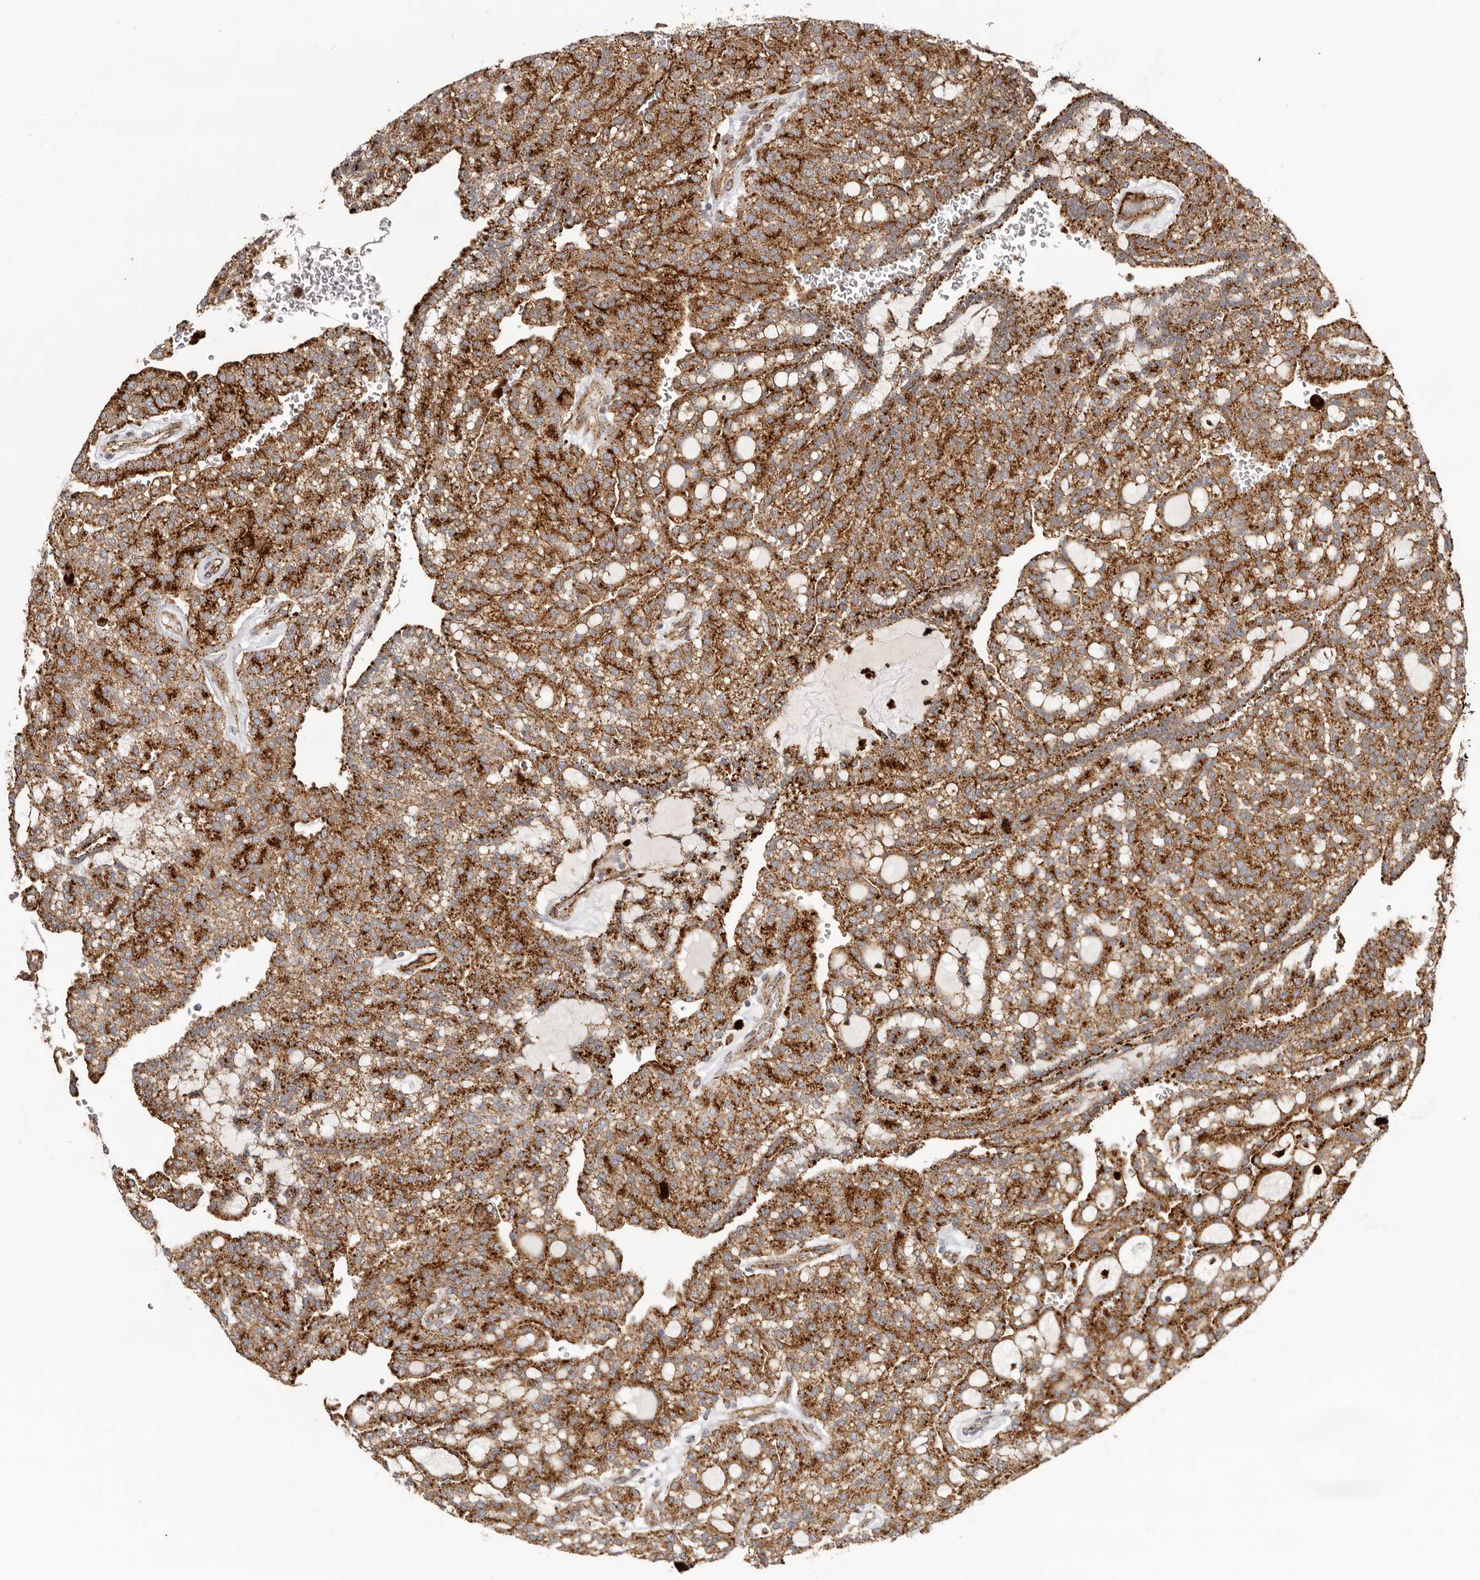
{"staining": {"intensity": "strong", "quantity": ">75%", "location": "cytoplasmic/membranous"}, "tissue": "renal cancer", "cell_type": "Tumor cells", "image_type": "cancer", "snomed": [{"axis": "morphology", "description": "Adenocarcinoma, NOS"}, {"axis": "topography", "description": "Kidney"}], "caption": "Renal cancer (adenocarcinoma) stained with a protein marker demonstrates strong staining in tumor cells.", "gene": "GRN", "patient": {"sex": "male", "age": 63}}